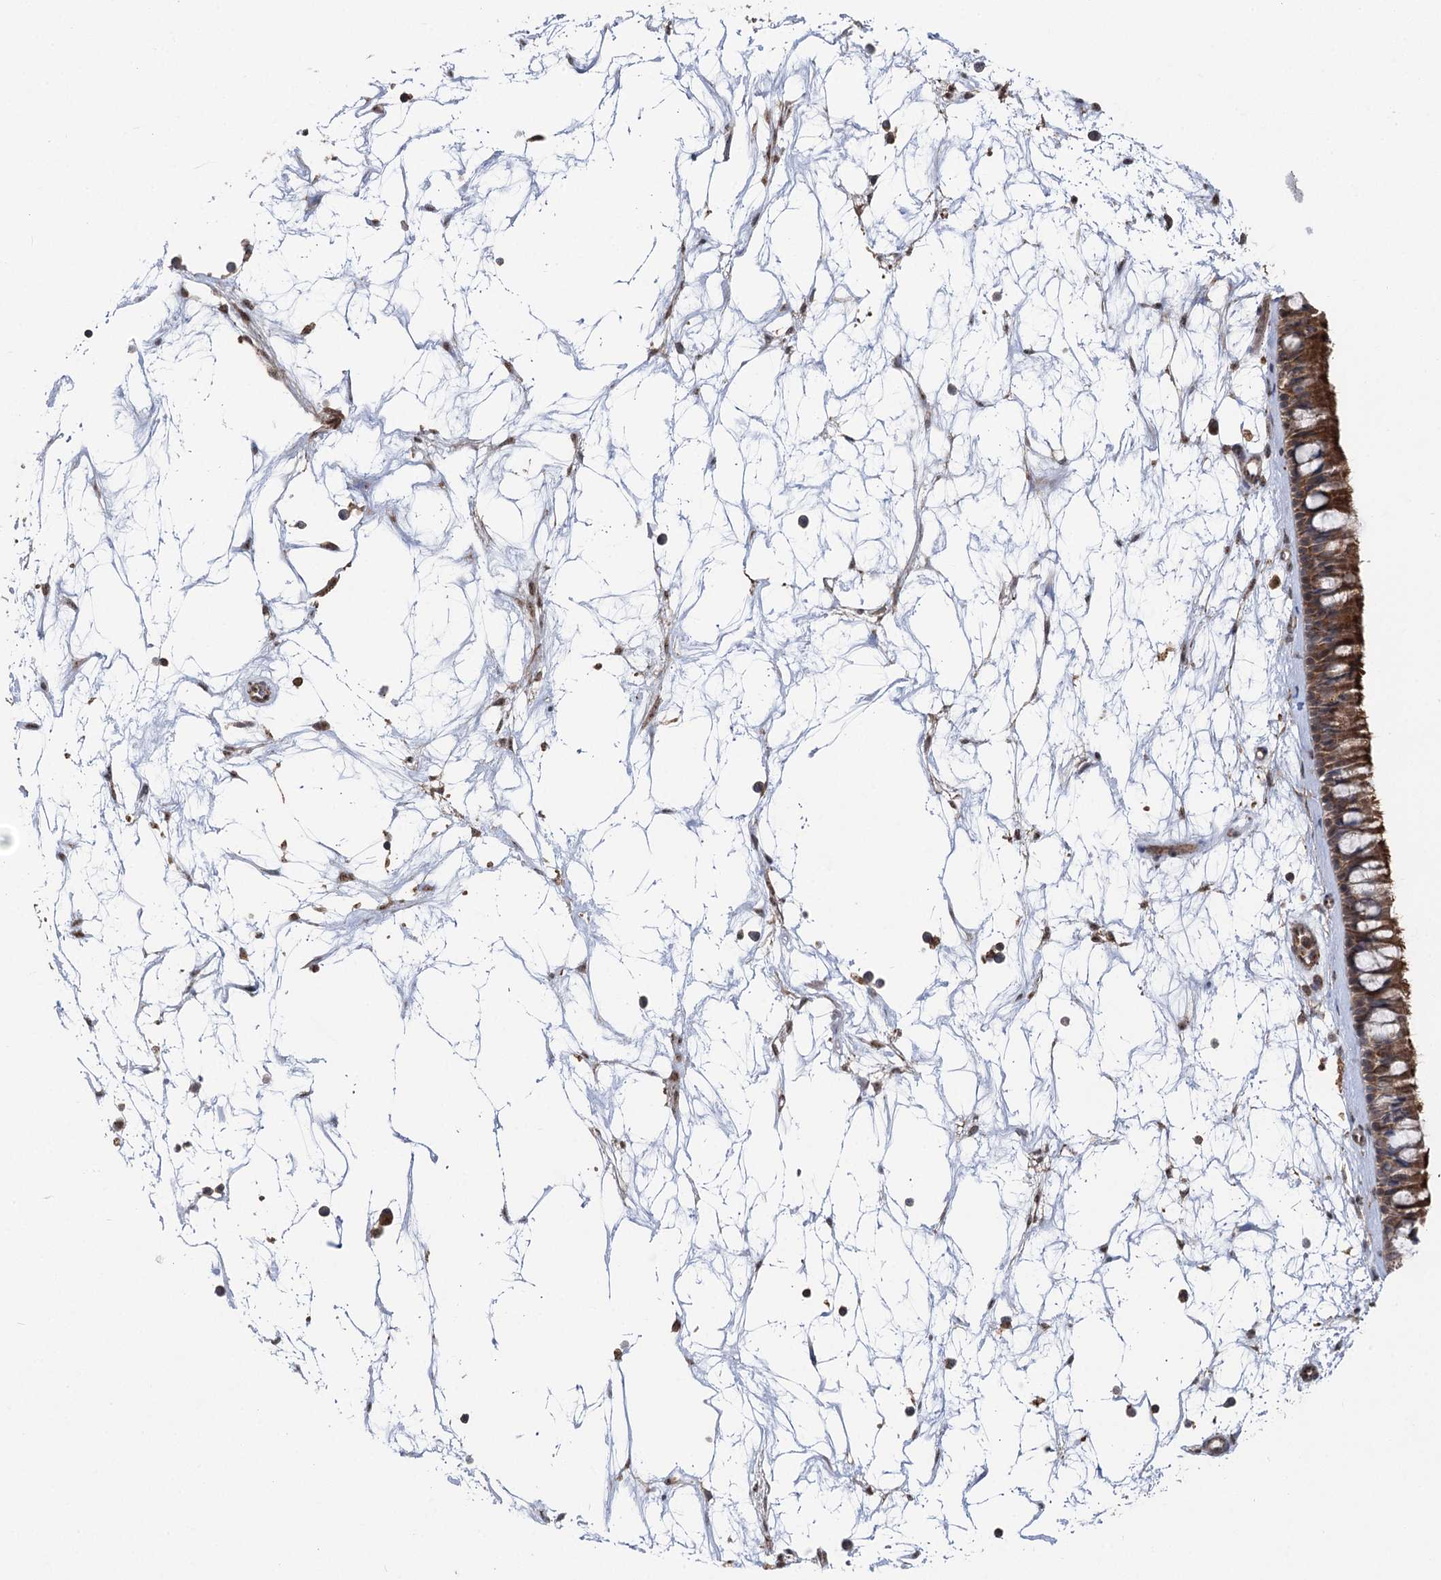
{"staining": {"intensity": "moderate", "quantity": ">75%", "location": "cytoplasmic/membranous"}, "tissue": "nasopharynx", "cell_type": "Respiratory epithelial cells", "image_type": "normal", "snomed": [{"axis": "morphology", "description": "Normal tissue, NOS"}, {"axis": "topography", "description": "Nasopharynx"}], "caption": "Immunohistochemistry image of unremarkable nasopharynx stained for a protein (brown), which exhibits medium levels of moderate cytoplasmic/membranous positivity in about >75% of respiratory epithelial cells.", "gene": "C12orf4", "patient": {"sex": "male", "age": 64}}